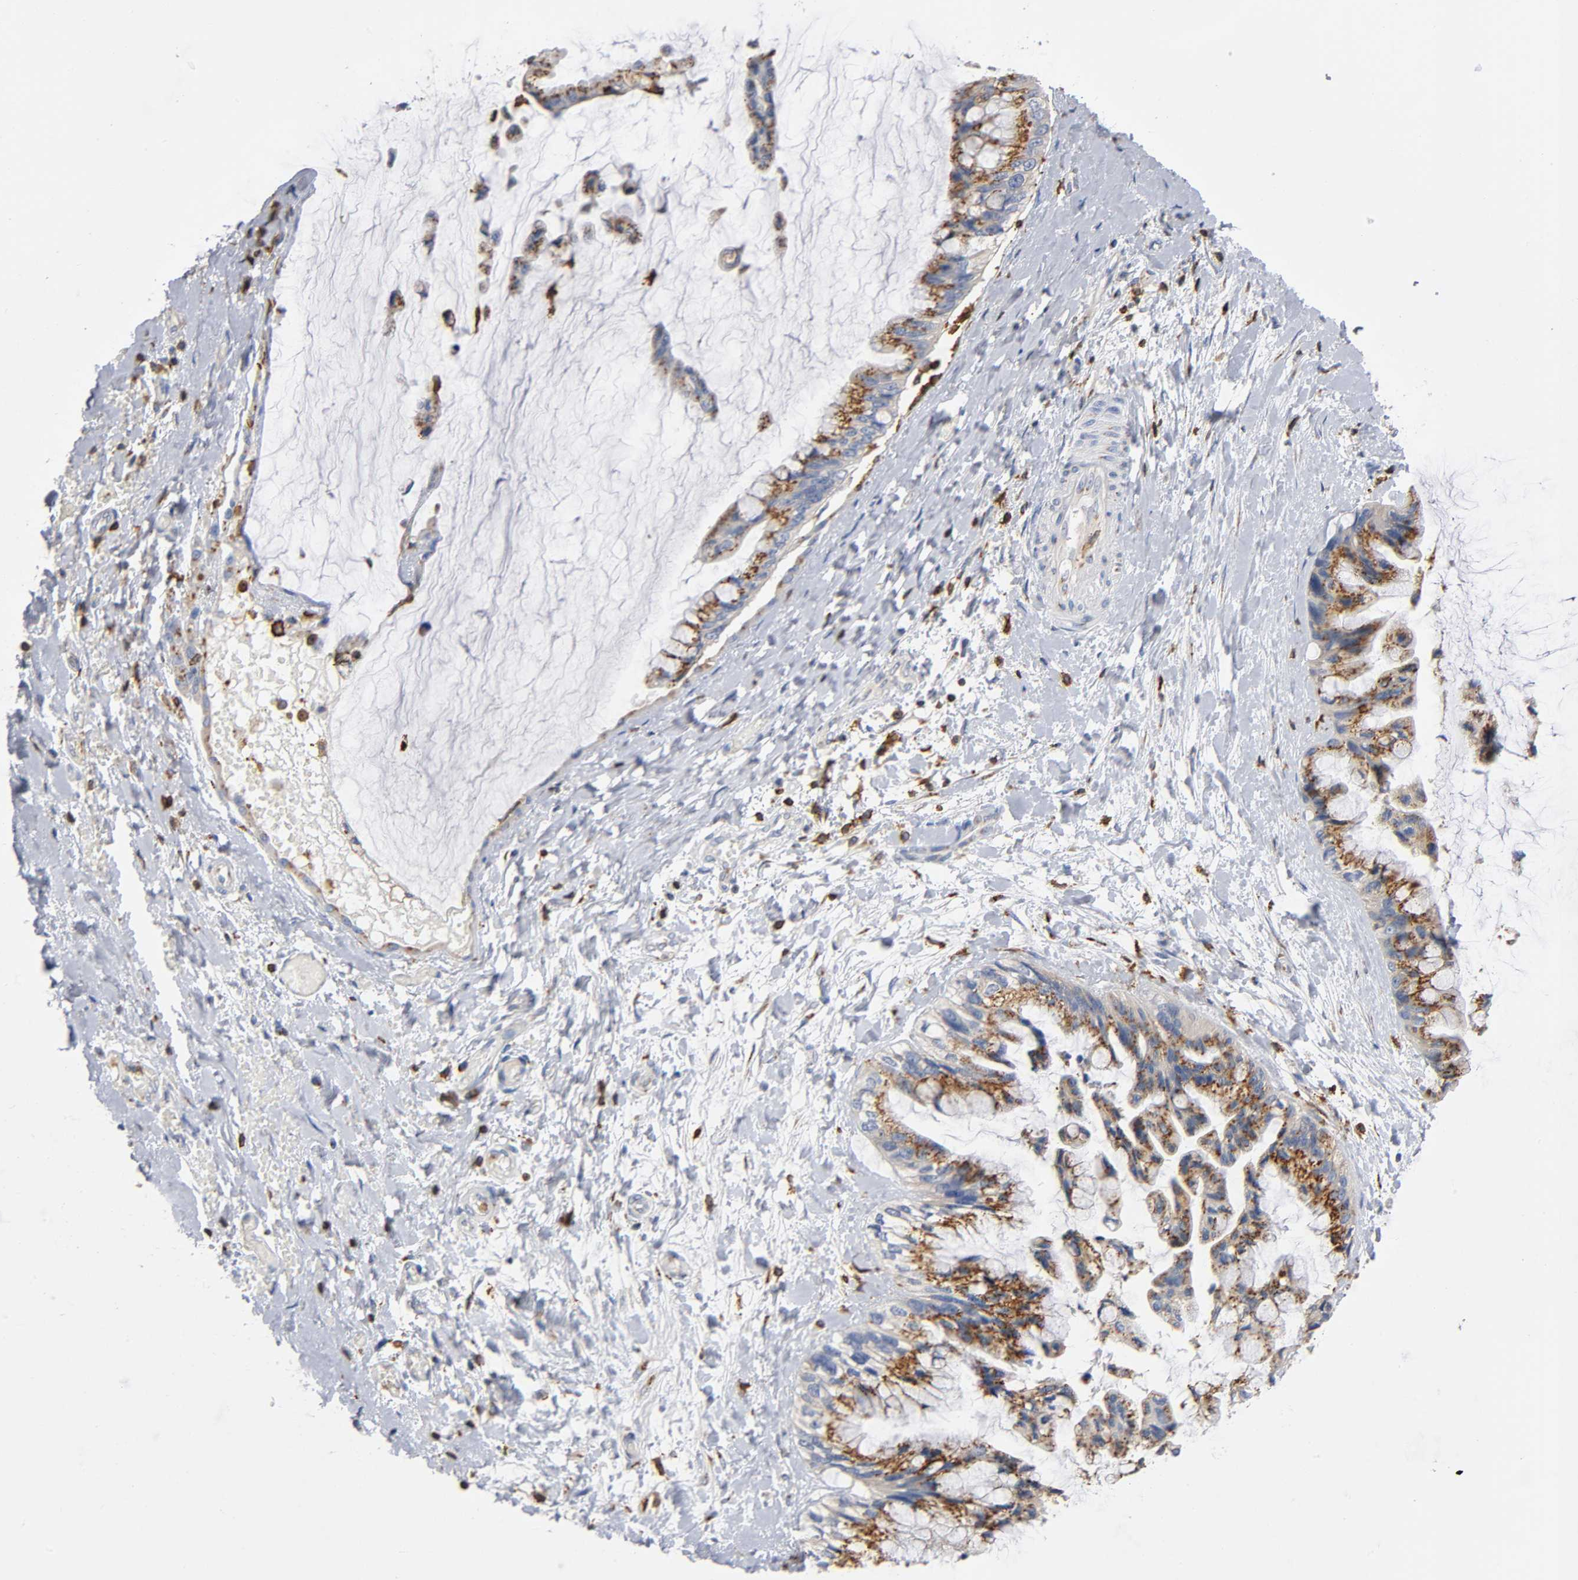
{"staining": {"intensity": "moderate", "quantity": ">75%", "location": "cytoplasmic/membranous"}, "tissue": "ovarian cancer", "cell_type": "Tumor cells", "image_type": "cancer", "snomed": [{"axis": "morphology", "description": "Cystadenocarcinoma, mucinous, NOS"}, {"axis": "topography", "description": "Ovary"}], "caption": "The photomicrograph demonstrates staining of ovarian cancer, revealing moderate cytoplasmic/membranous protein expression (brown color) within tumor cells.", "gene": "CAPN10", "patient": {"sex": "female", "age": 39}}